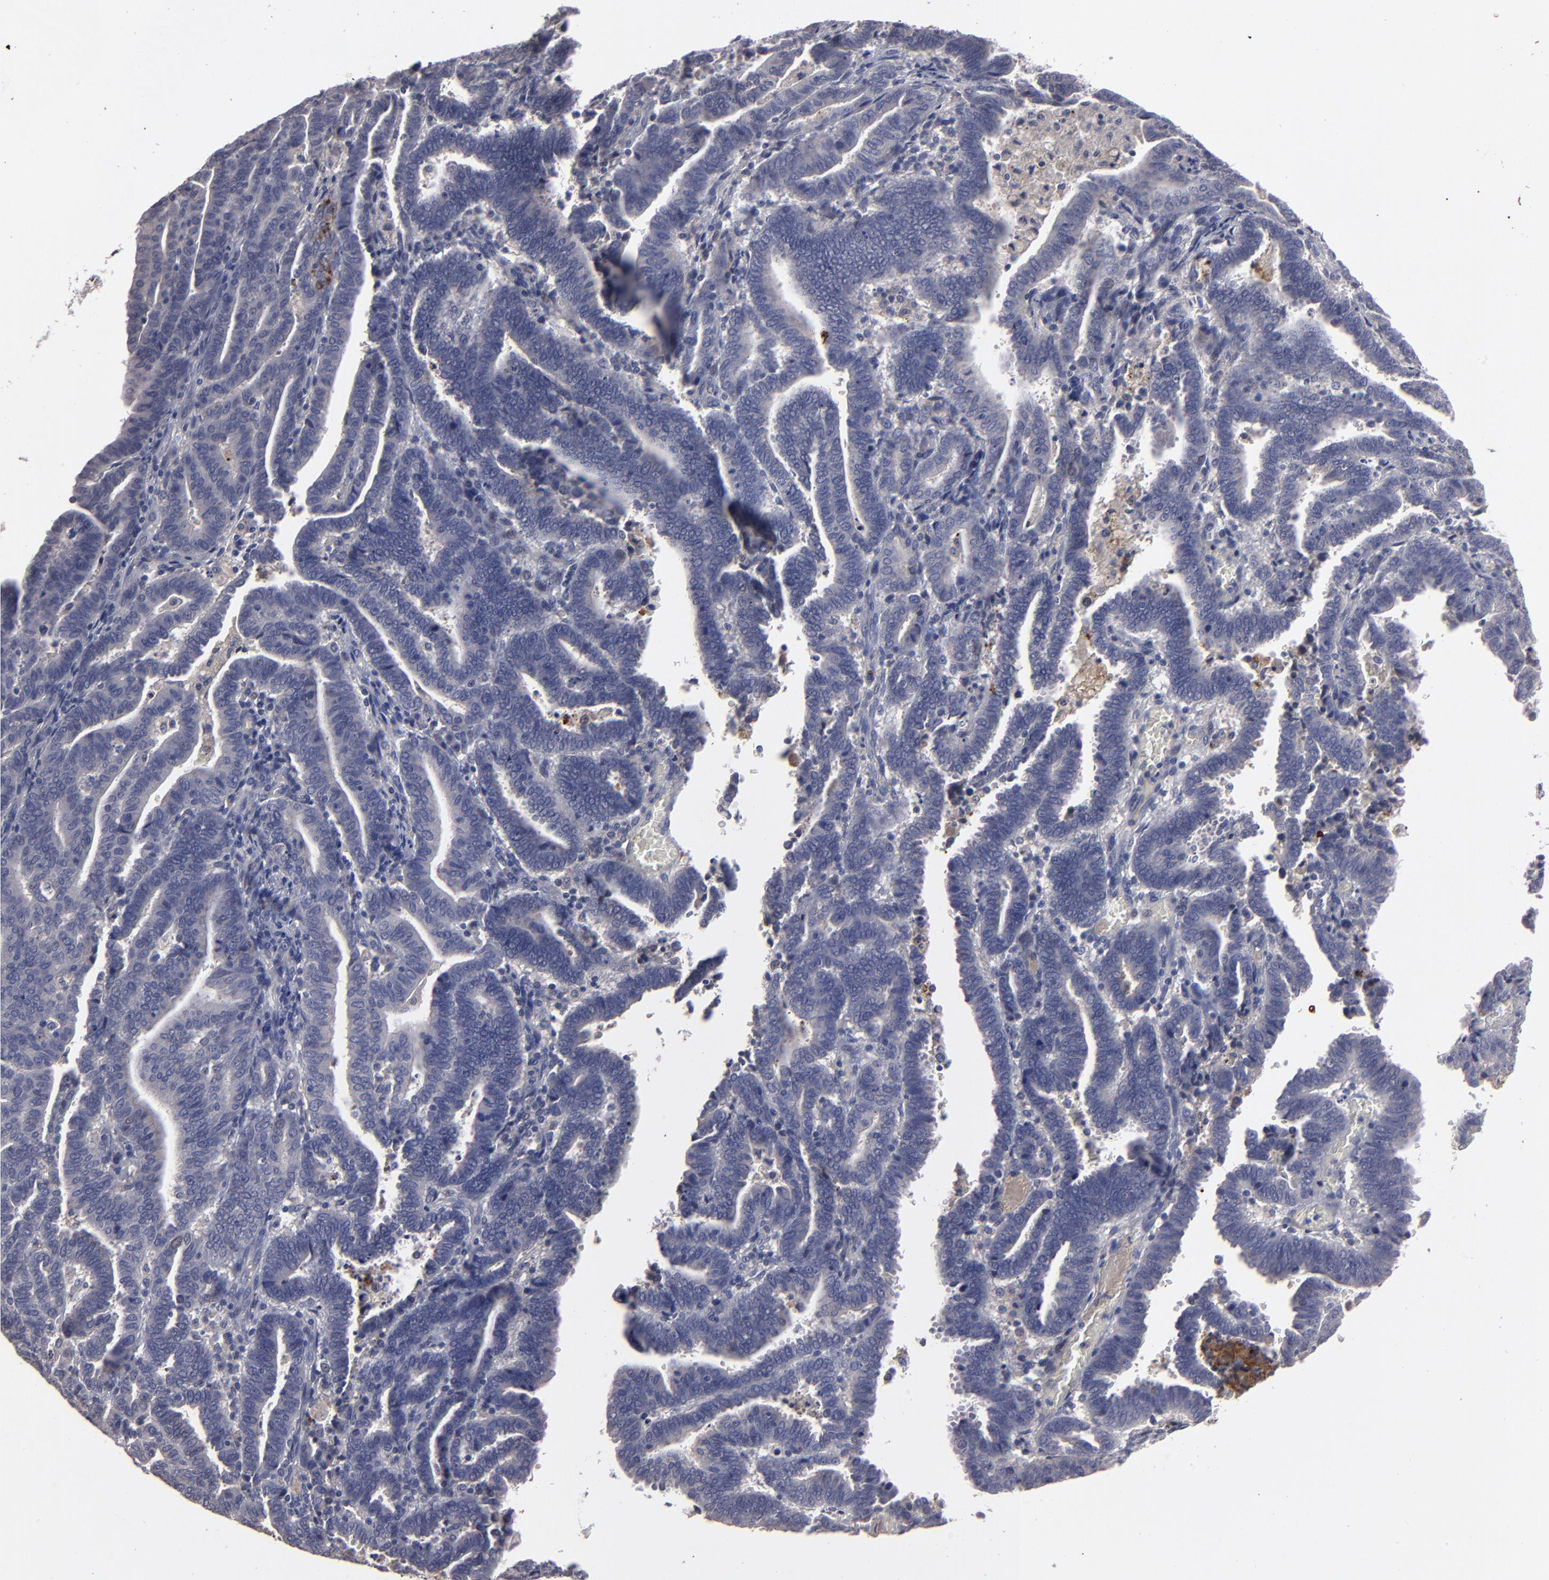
{"staining": {"intensity": "negative", "quantity": "none", "location": "none"}, "tissue": "endometrial cancer", "cell_type": "Tumor cells", "image_type": "cancer", "snomed": [{"axis": "morphology", "description": "Adenocarcinoma, NOS"}, {"axis": "topography", "description": "Uterus"}], "caption": "Human endometrial cancer (adenocarcinoma) stained for a protein using IHC exhibits no positivity in tumor cells.", "gene": "GPM6B", "patient": {"sex": "female", "age": 83}}